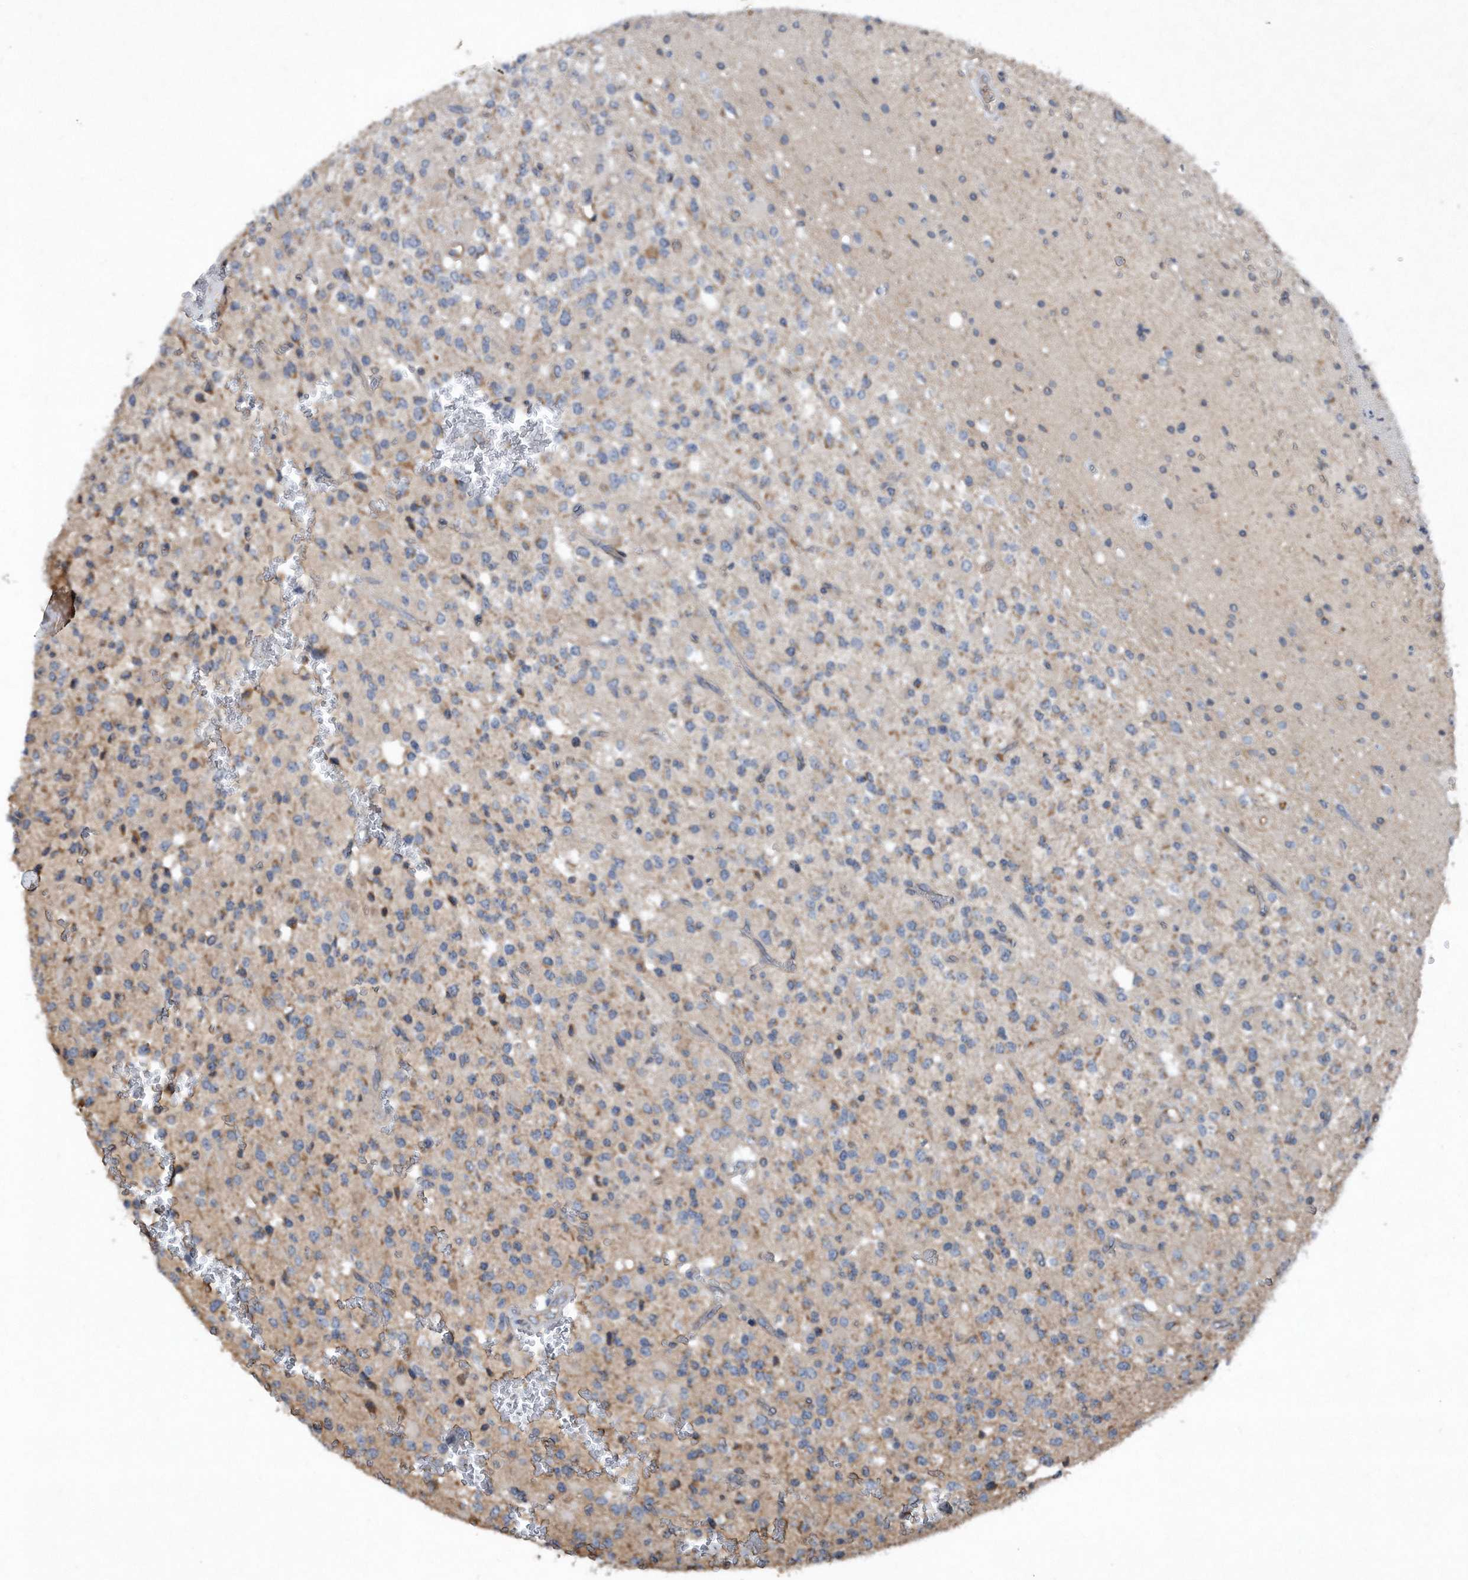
{"staining": {"intensity": "negative", "quantity": "none", "location": "none"}, "tissue": "glioma", "cell_type": "Tumor cells", "image_type": "cancer", "snomed": [{"axis": "morphology", "description": "Glioma, malignant, High grade"}, {"axis": "topography", "description": "Brain"}], "caption": "There is no significant positivity in tumor cells of glioma.", "gene": "SDHA", "patient": {"sex": "male", "age": 34}}